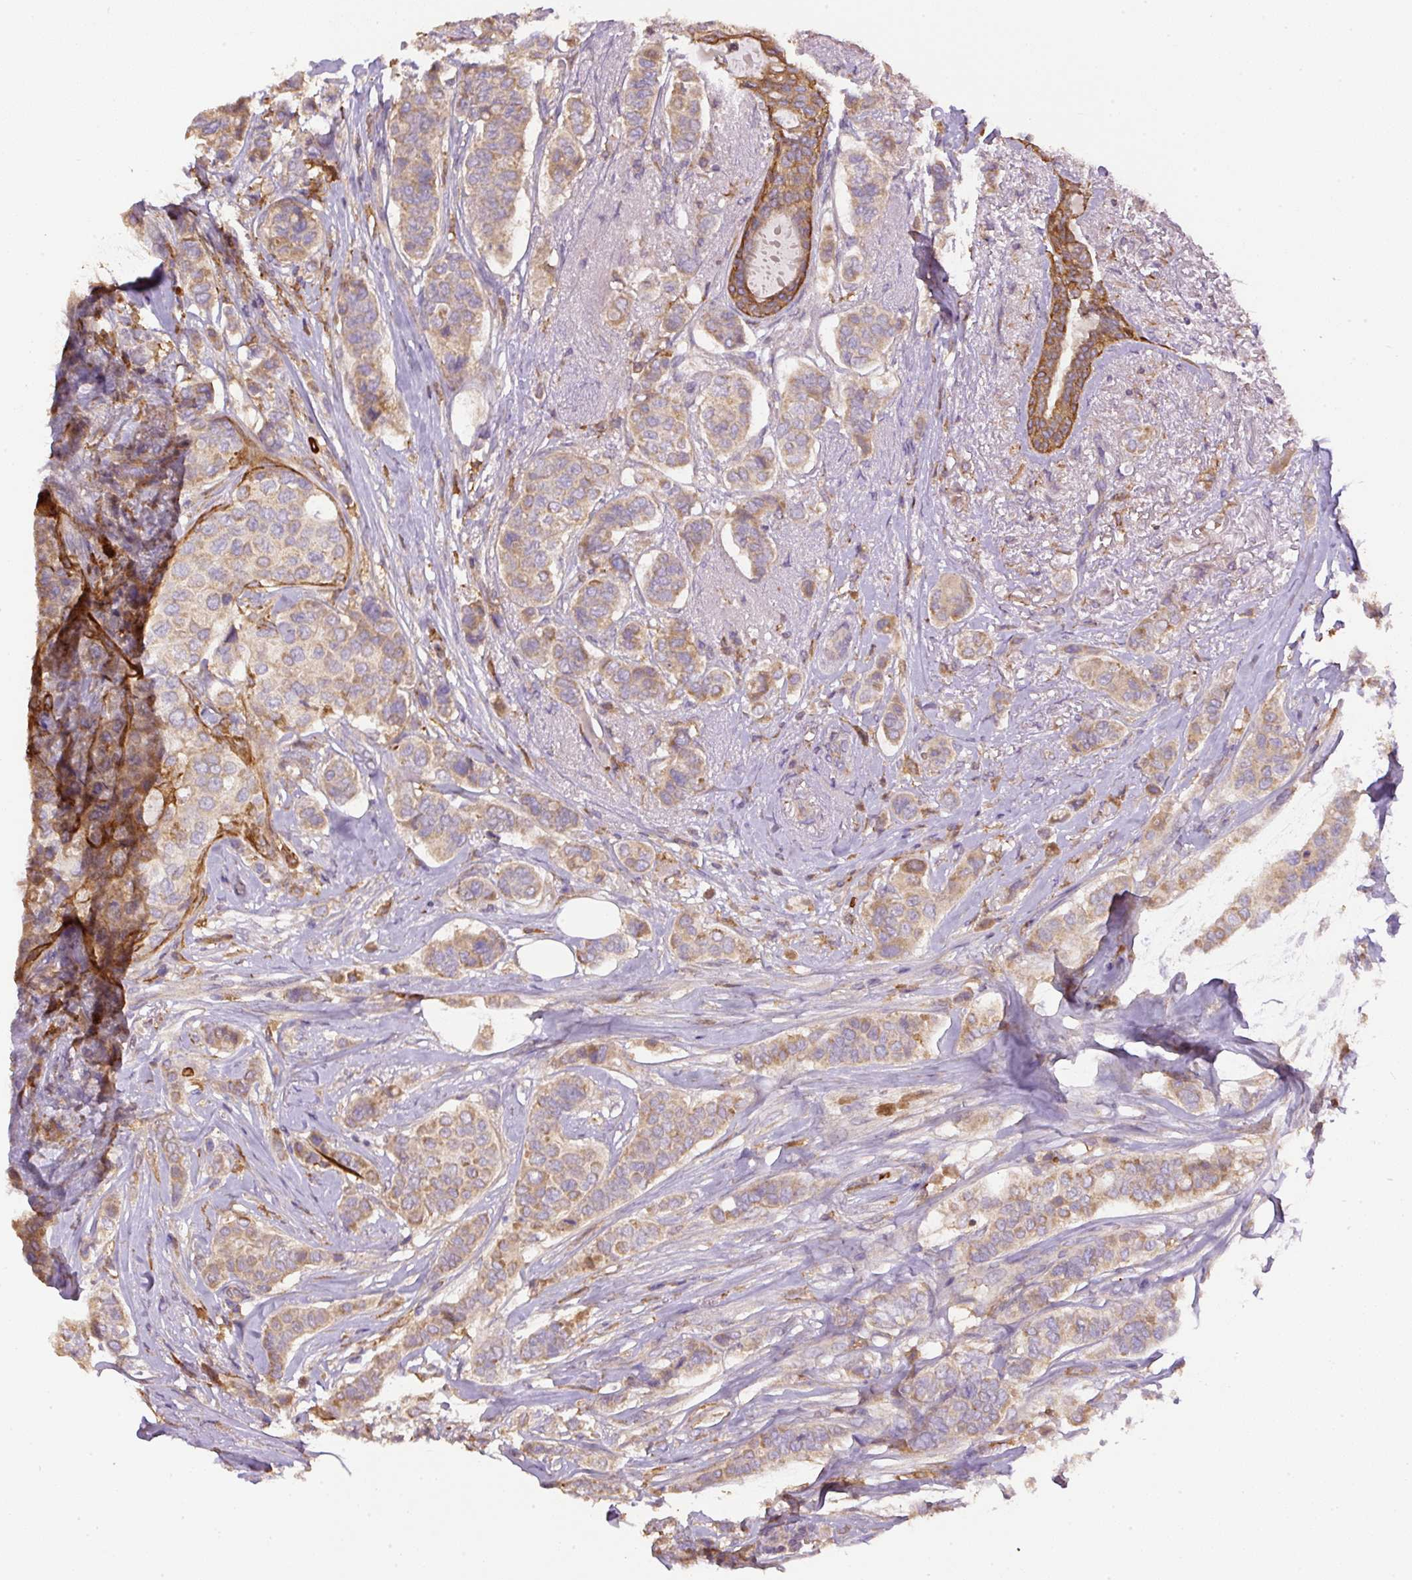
{"staining": {"intensity": "moderate", "quantity": "<25%", "location": "cytoplasmic/membranous"}, "tissue": "breast cancer", "cell_type": "Tumor cells", "image_type": "cancer", "snomed": [{"axis": "morphology", "description": "Lobular carcinoma"}, {"axis": "topography", "description": "Breast"}], "caption": "High-magnification brightfield microscopy of breast cancer (lobular carcinoma) stained with DAB (brown) and counterstained with hematoxylin (blue). tumor cells exhibit moderate cytoplasmic/membranous positivity is appreciated in about<25% of cells.", "gene": "DAPK1", "patient": {"sex": "female", "age": 51}}